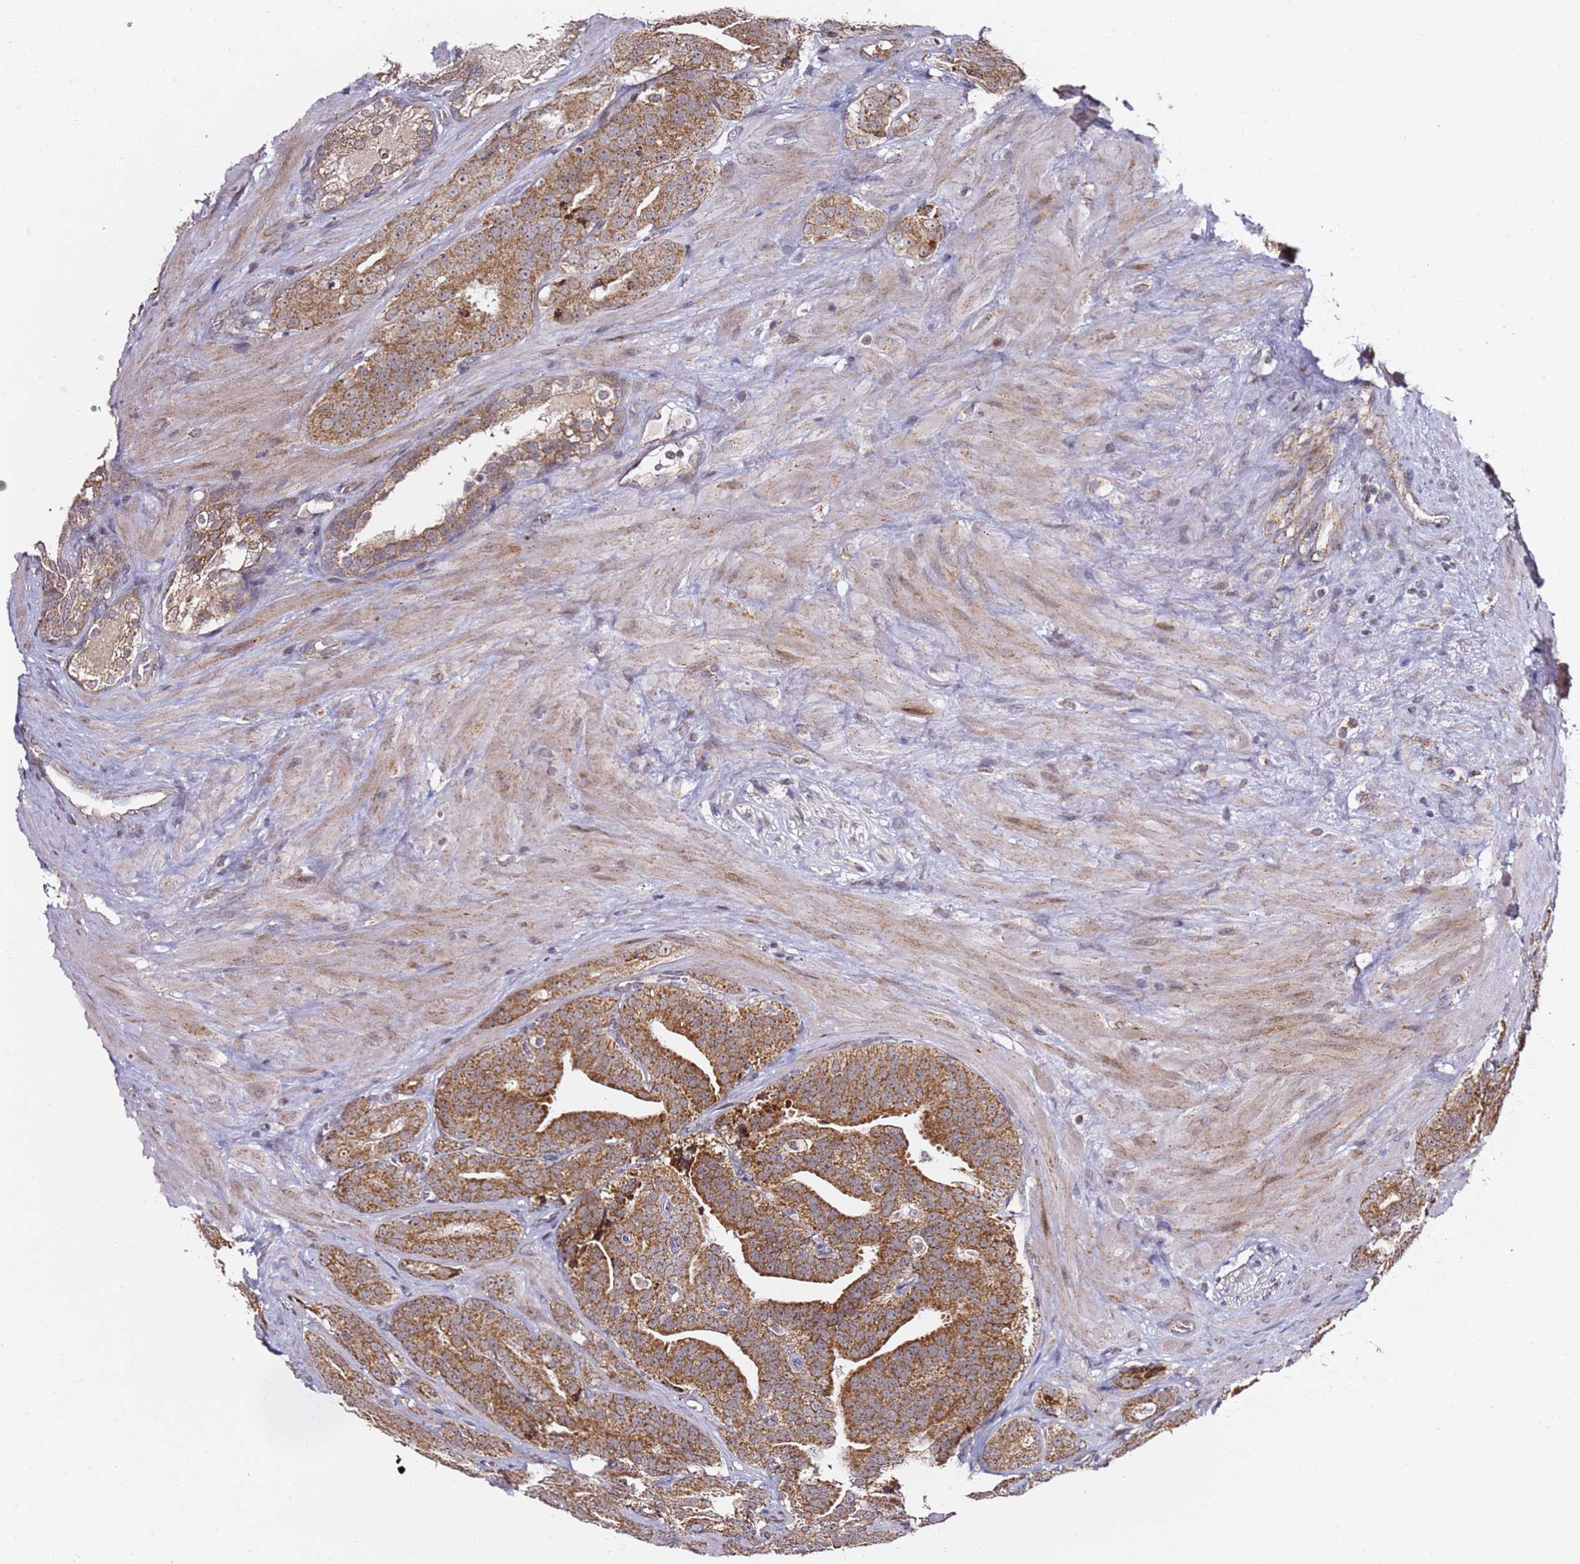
{"staining": {"intensity": "moderate", "quantity": ">75%", "location": "cytoplasmic/membranous"}, "tissue": "prostate cancer", "cell_type": "Tumor cells", "image_type": "cancer", "snomed": [{"axis": "morphology", "description": "Adenocarcinoma, High grade"}, {"axis": "topography", "description": "Prostate"}], "caption": "This image displays prostate cancer stained with immunohistochemistry to label a protein in brown. The cytoplasmic/membranous of tumor cells show moderate positivity for the protein. Nuclei are counter-stained blue.", "gene": "TP53AIP1", "patient": {"sex": "male", "age": 63}}